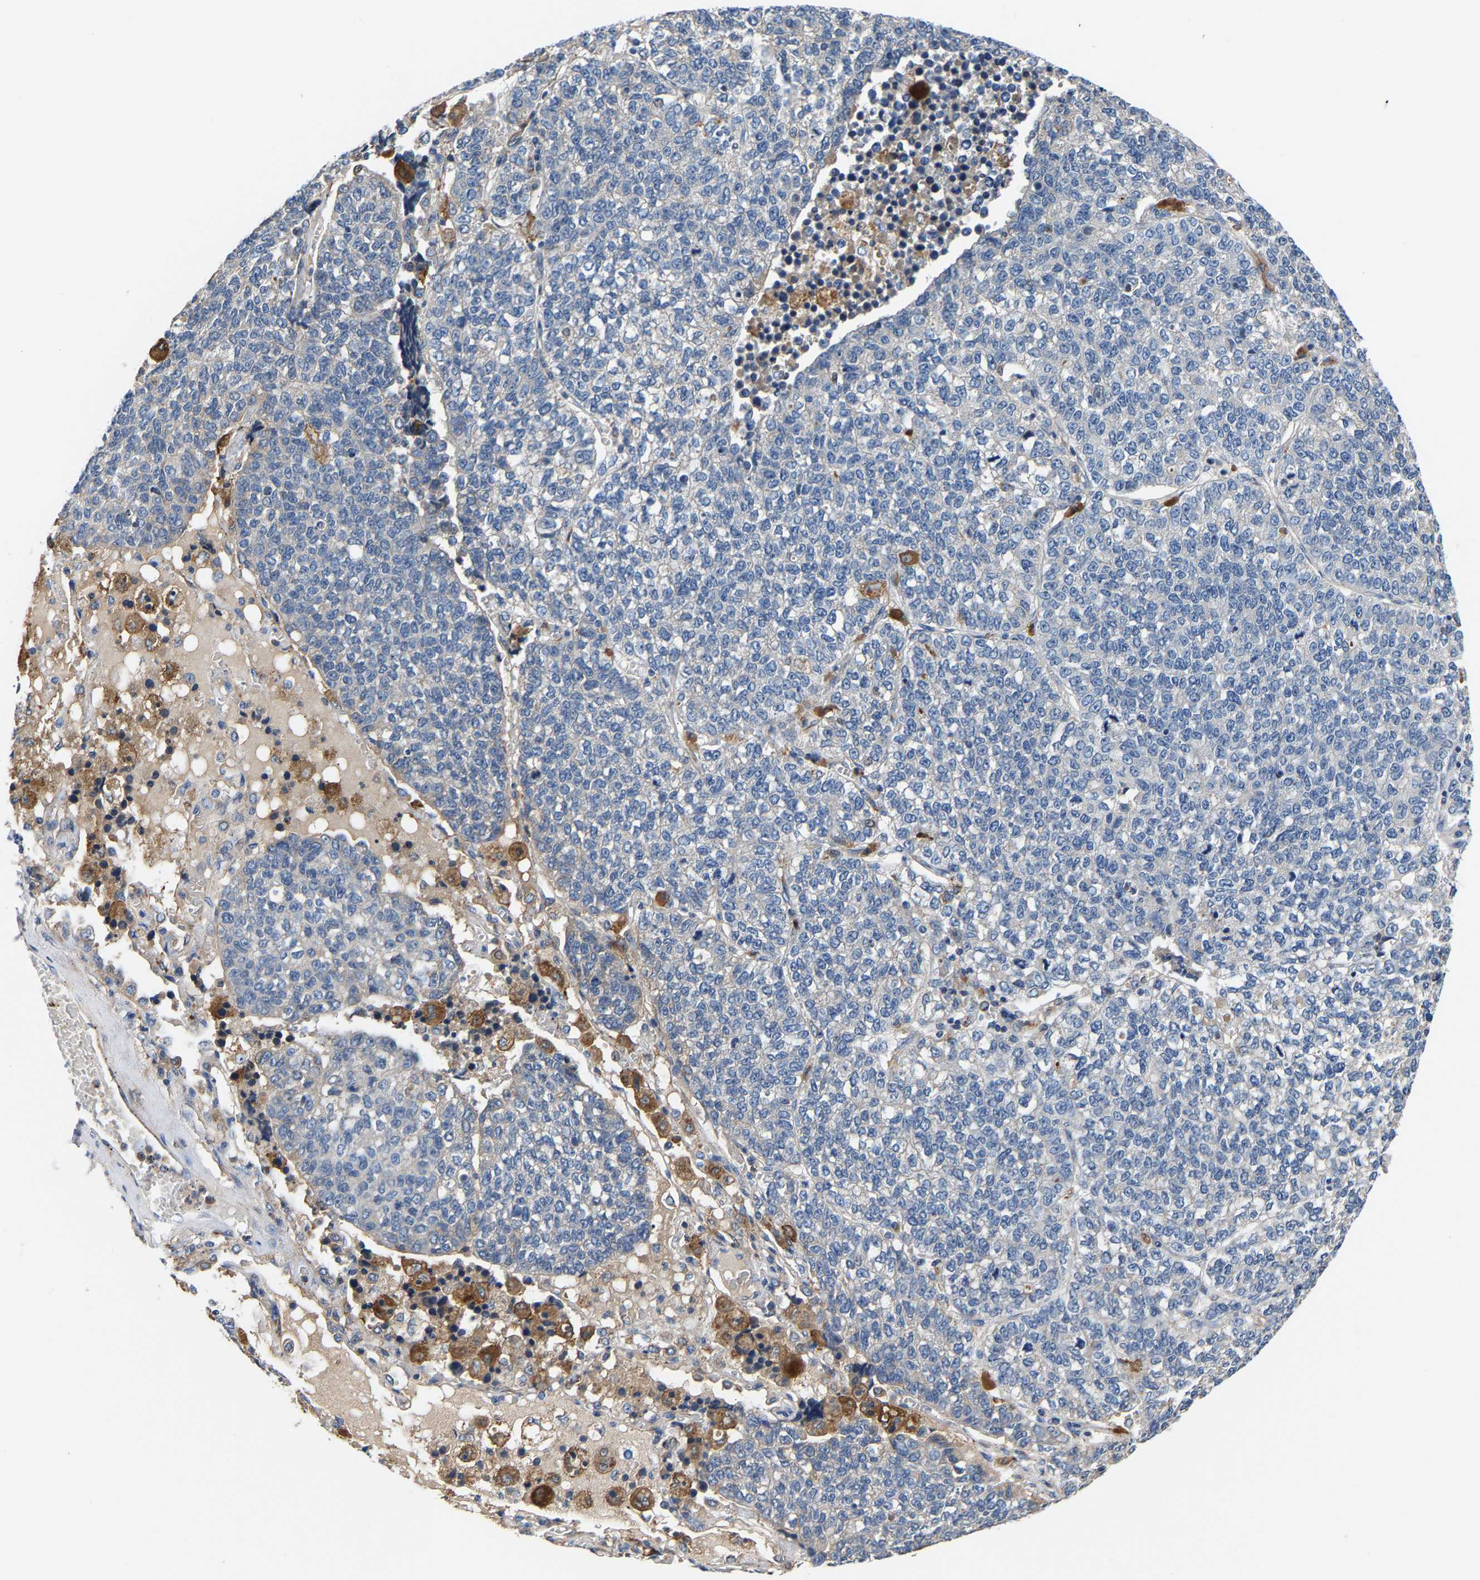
{"staining": {"intensity": "negative", "quantity": "none", "location": "none"}, "tissue": "lung cancer", "cell_type": "Tumor cells", "image_type": "cancer", "snomed": [{"axis": "morphology", "description": "Adenocarcinoma, NOS"}, {"axis": "topography", "description": "Lung"}], "caption": "Protein analysis of lung cancer demonstrates no significant expression in tumor cells. The staining is performed using DAB (3,3'-diaminobenzidine) brown chromogen with nuclei counter-stained in using hematoxylin.", "gene": "CCDC171", "patient": {"sex": "male", "age": 49}}